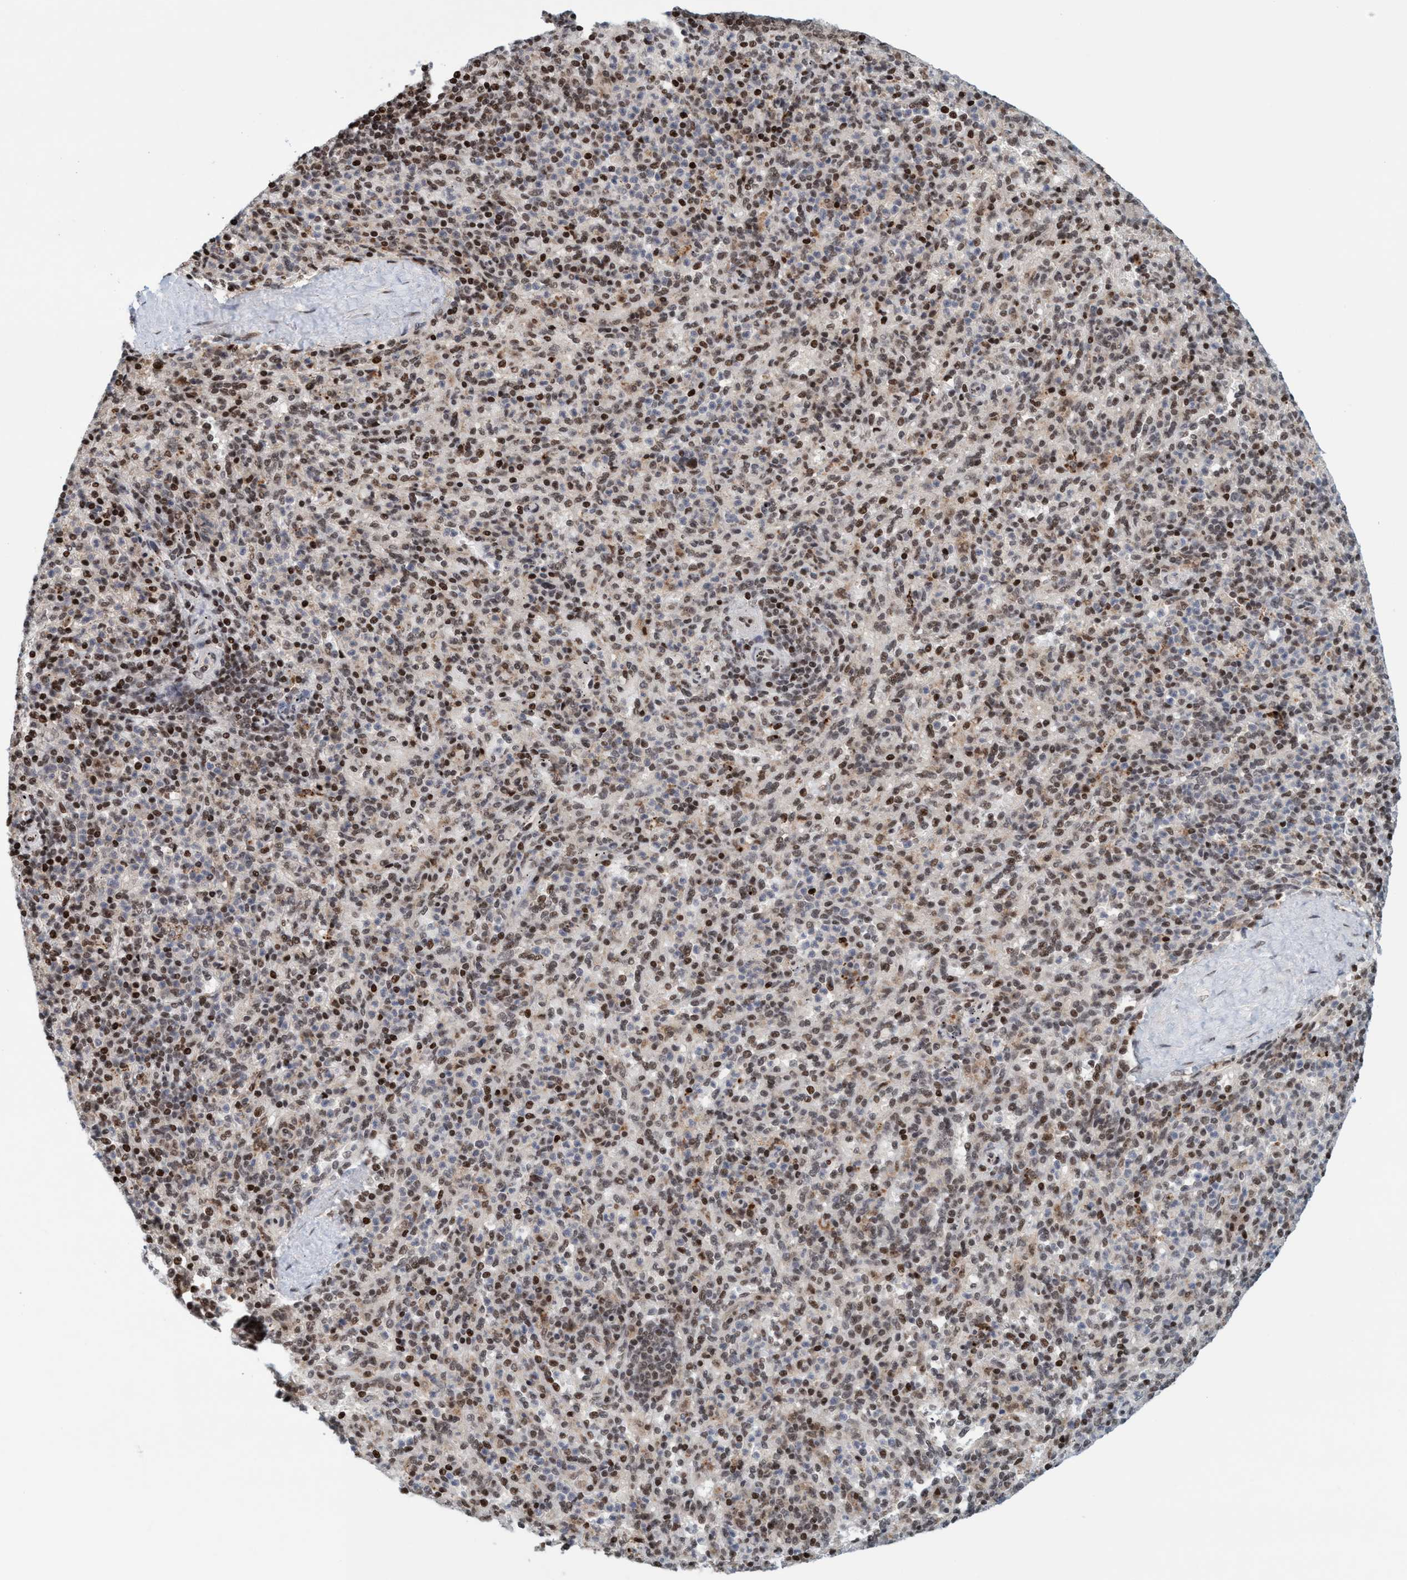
{"staining": {"intensity": "strong", "quantity": "25%-75%", "location": "nuclear"}, "tissue": "spleen", "cell_type": "Cells in red pulp", "image_type": "normal", "snomed": [{"axis": "morphology", "description": "Normal tissue, NOS"}, {"axis": "topography", "description": "Spleen"}], "caption": "Immunohistochemical staining of normal spleen demonstrates high levels of strong nuclear expression in about 25%-75% of cells in red pulp. The staining was performed using DAB (3,3'-diaminobenzidine) to visualize the protein expression in brown, while the nuclei were stained in blue with hematoxylin (Magnification: 20x).", "gene": "SMCR8", "patient": {"sex": "male", "age": 36}}